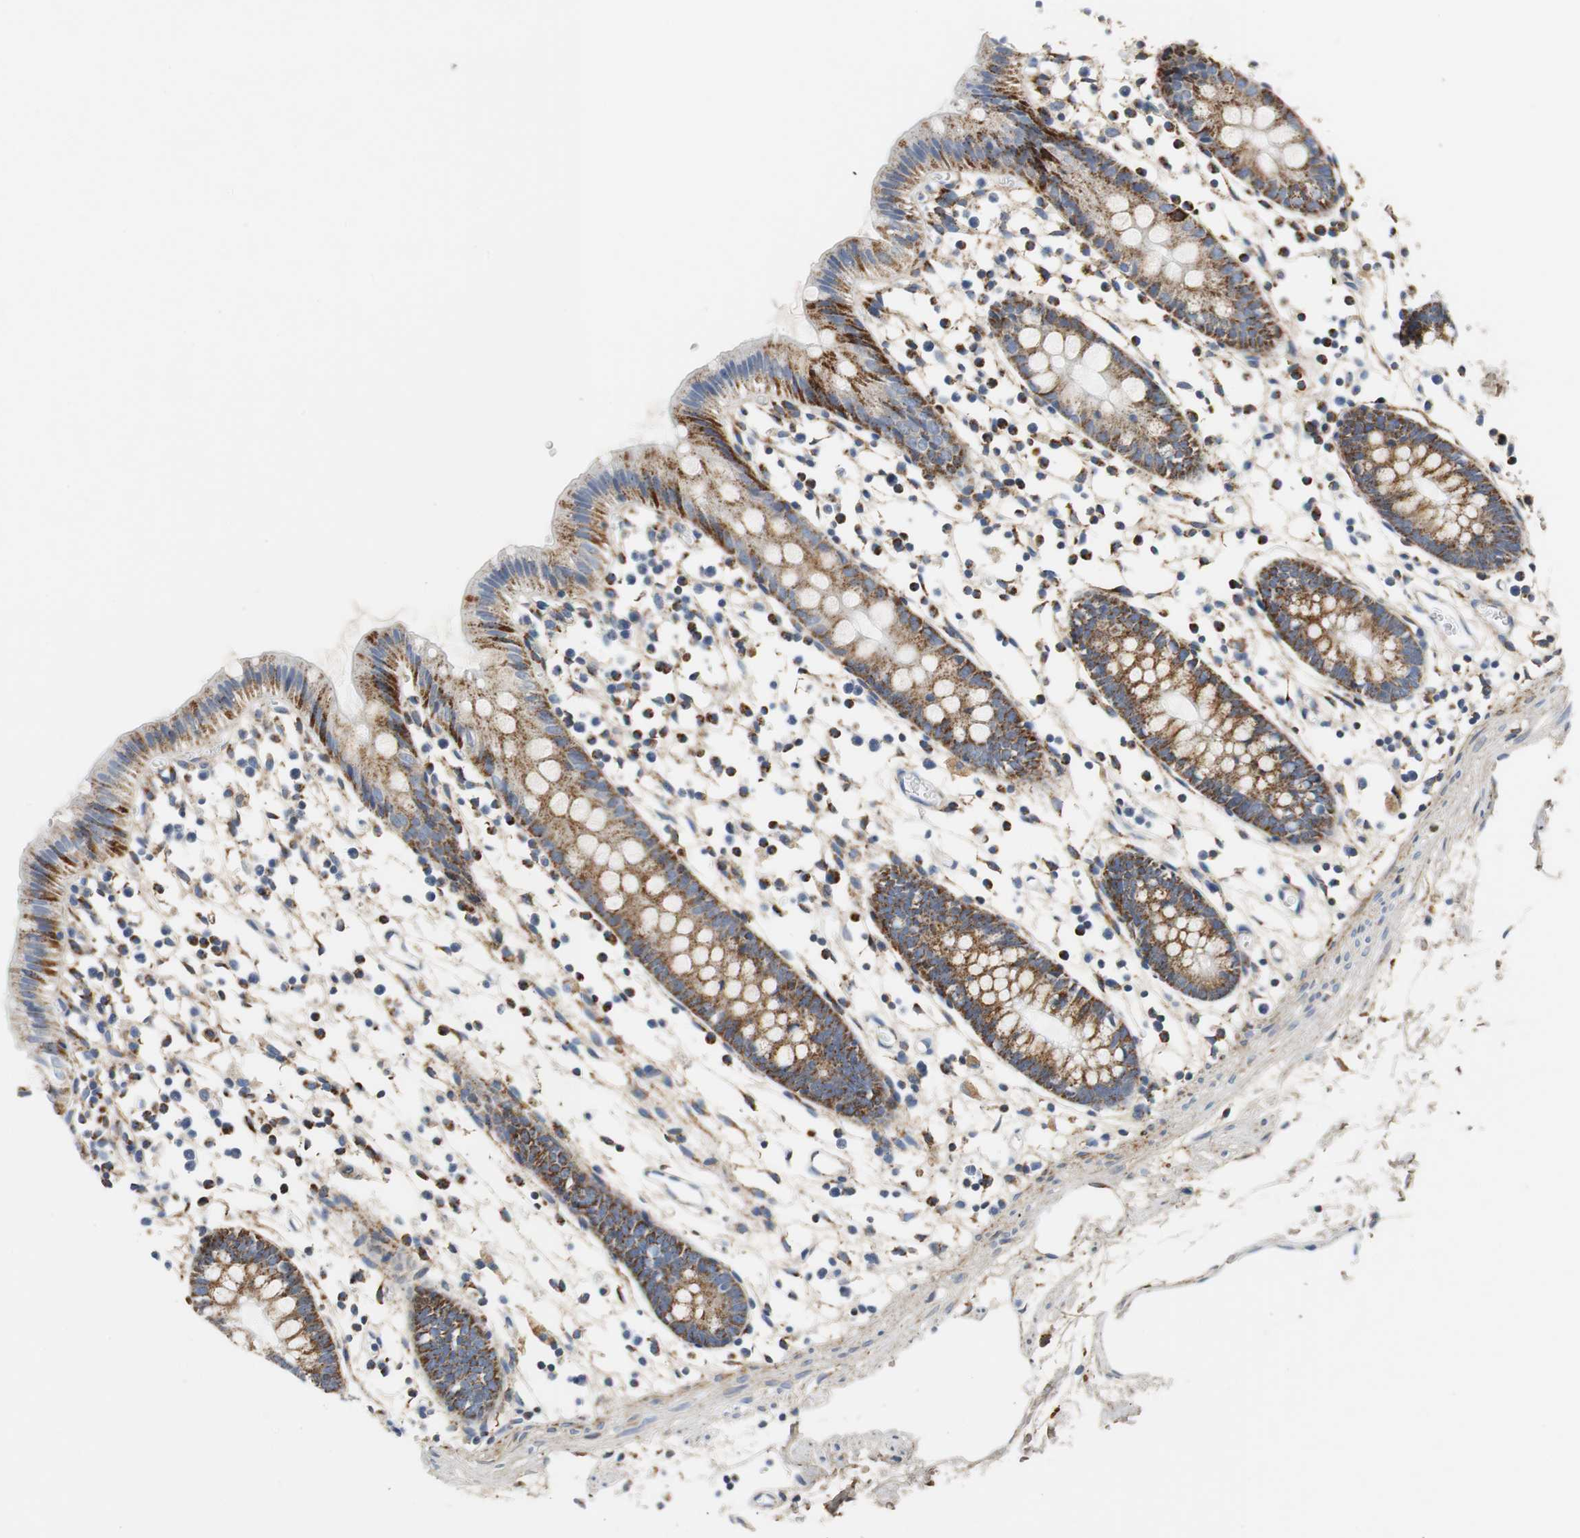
{"staining": {"intensity": "moderate", "quantity": ">75%", "location": "cytoplasmic/membranous"}, "tissue": "colon", "cell_type": "Endothelial cells", "image_type": "normal", "snomed": [{"axis": "morphology", "description": "Normal tissue, NOS"}, {"axis": "topography", "description": "Colon"}], "caption": "Immunohistochemical staining of benign colon exhibits >75% levels of moderate cytoplasmic/membranous protein expression in approximately >75% of endothelial cells.", "gene": "C1QTNF7", "patient": {"sex": "male", "age": 14}}